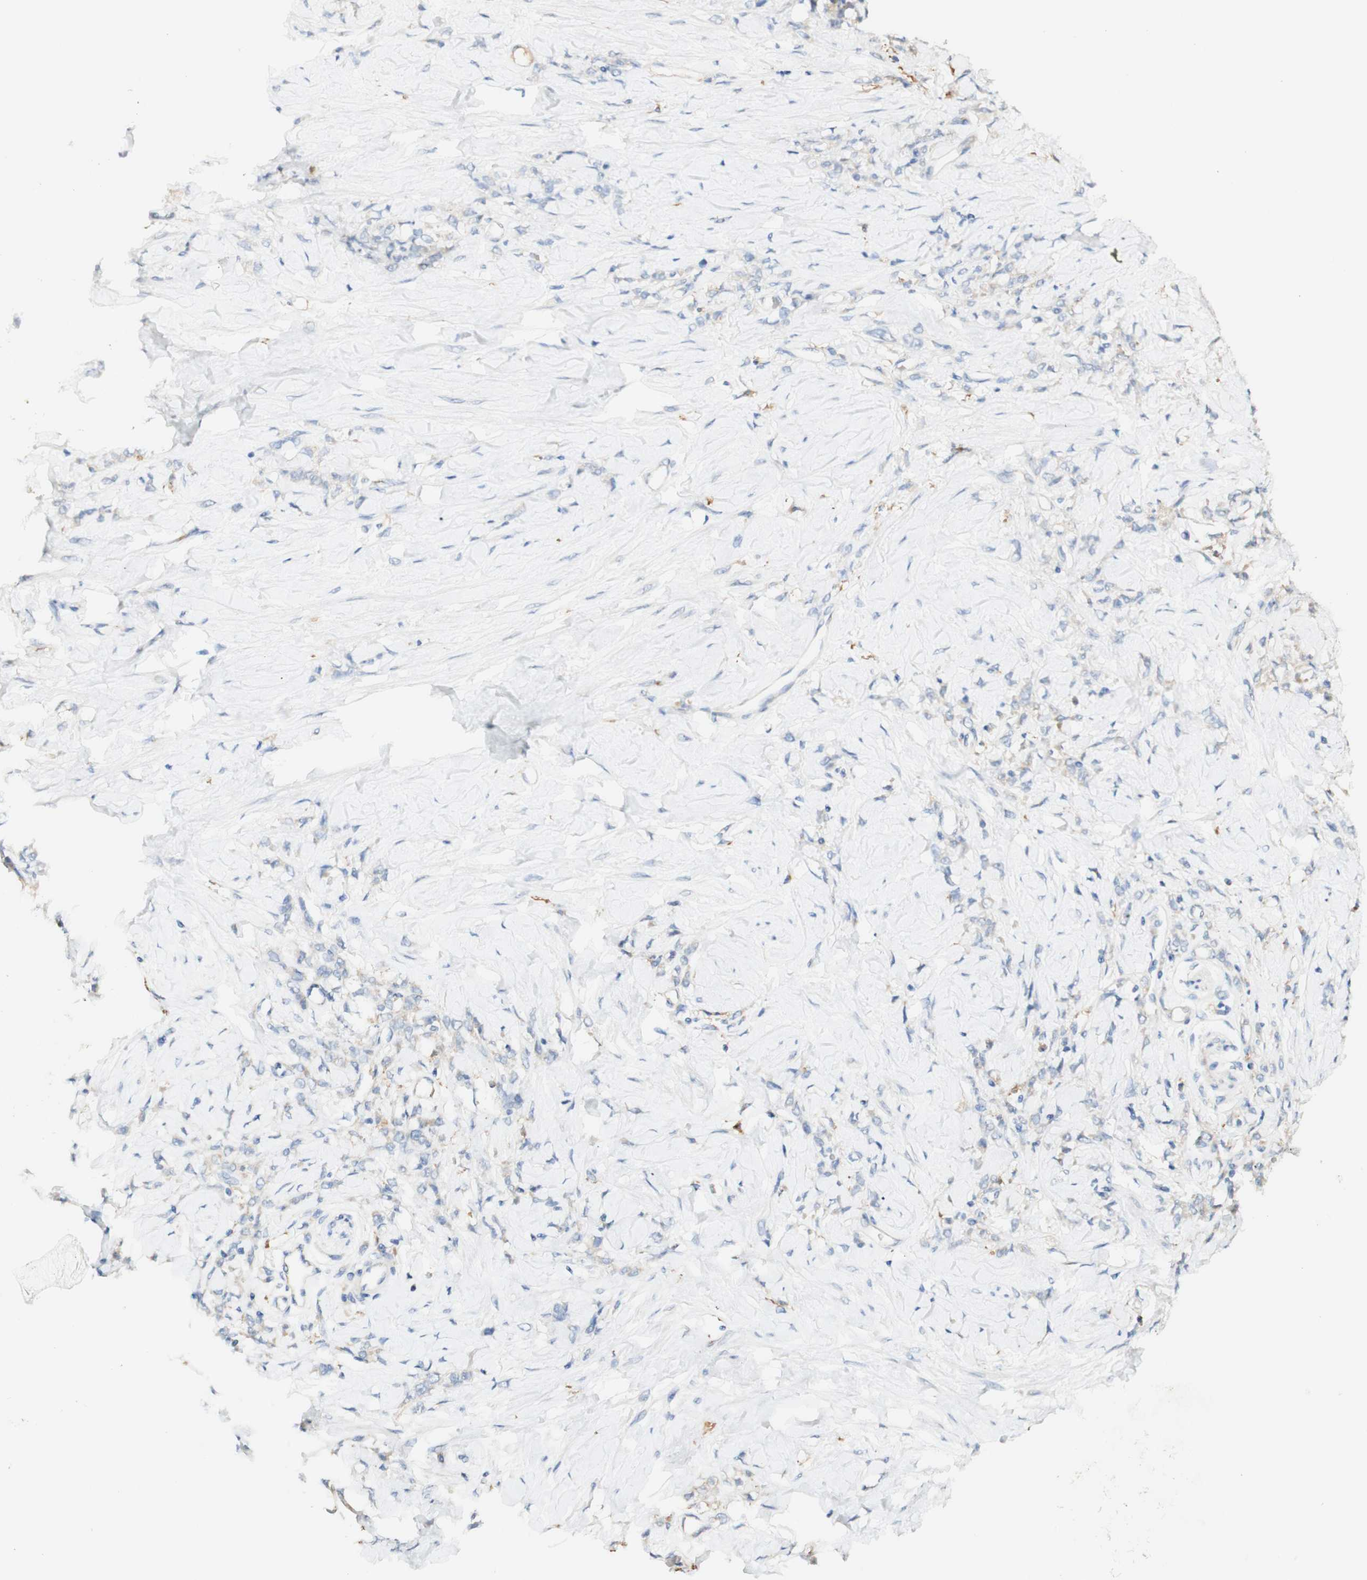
{"staining": {"intensity": "weak", "quantity": "25%-75%", "location": "cytoplasmic/membranous"}, "tissue": "stomach cancer", "cell_type": "Tumor cells", "image_type": "cancer", "snomed": [{"axis": "morphology", "description": "Adenocarcinoma, NOS"}, {"axis": "topography", "description": "Stomach"}], "caption": "Protein analysis of stomach cancer tissue shows weak cytoplasmic/membranous positivity in about 25%-75% of tumor cells. The protein of interest is shown in brown color, while the nuclei are stained blue.", "gene": "FCGRT", "patient": {"sex": "male", "age": 82}}